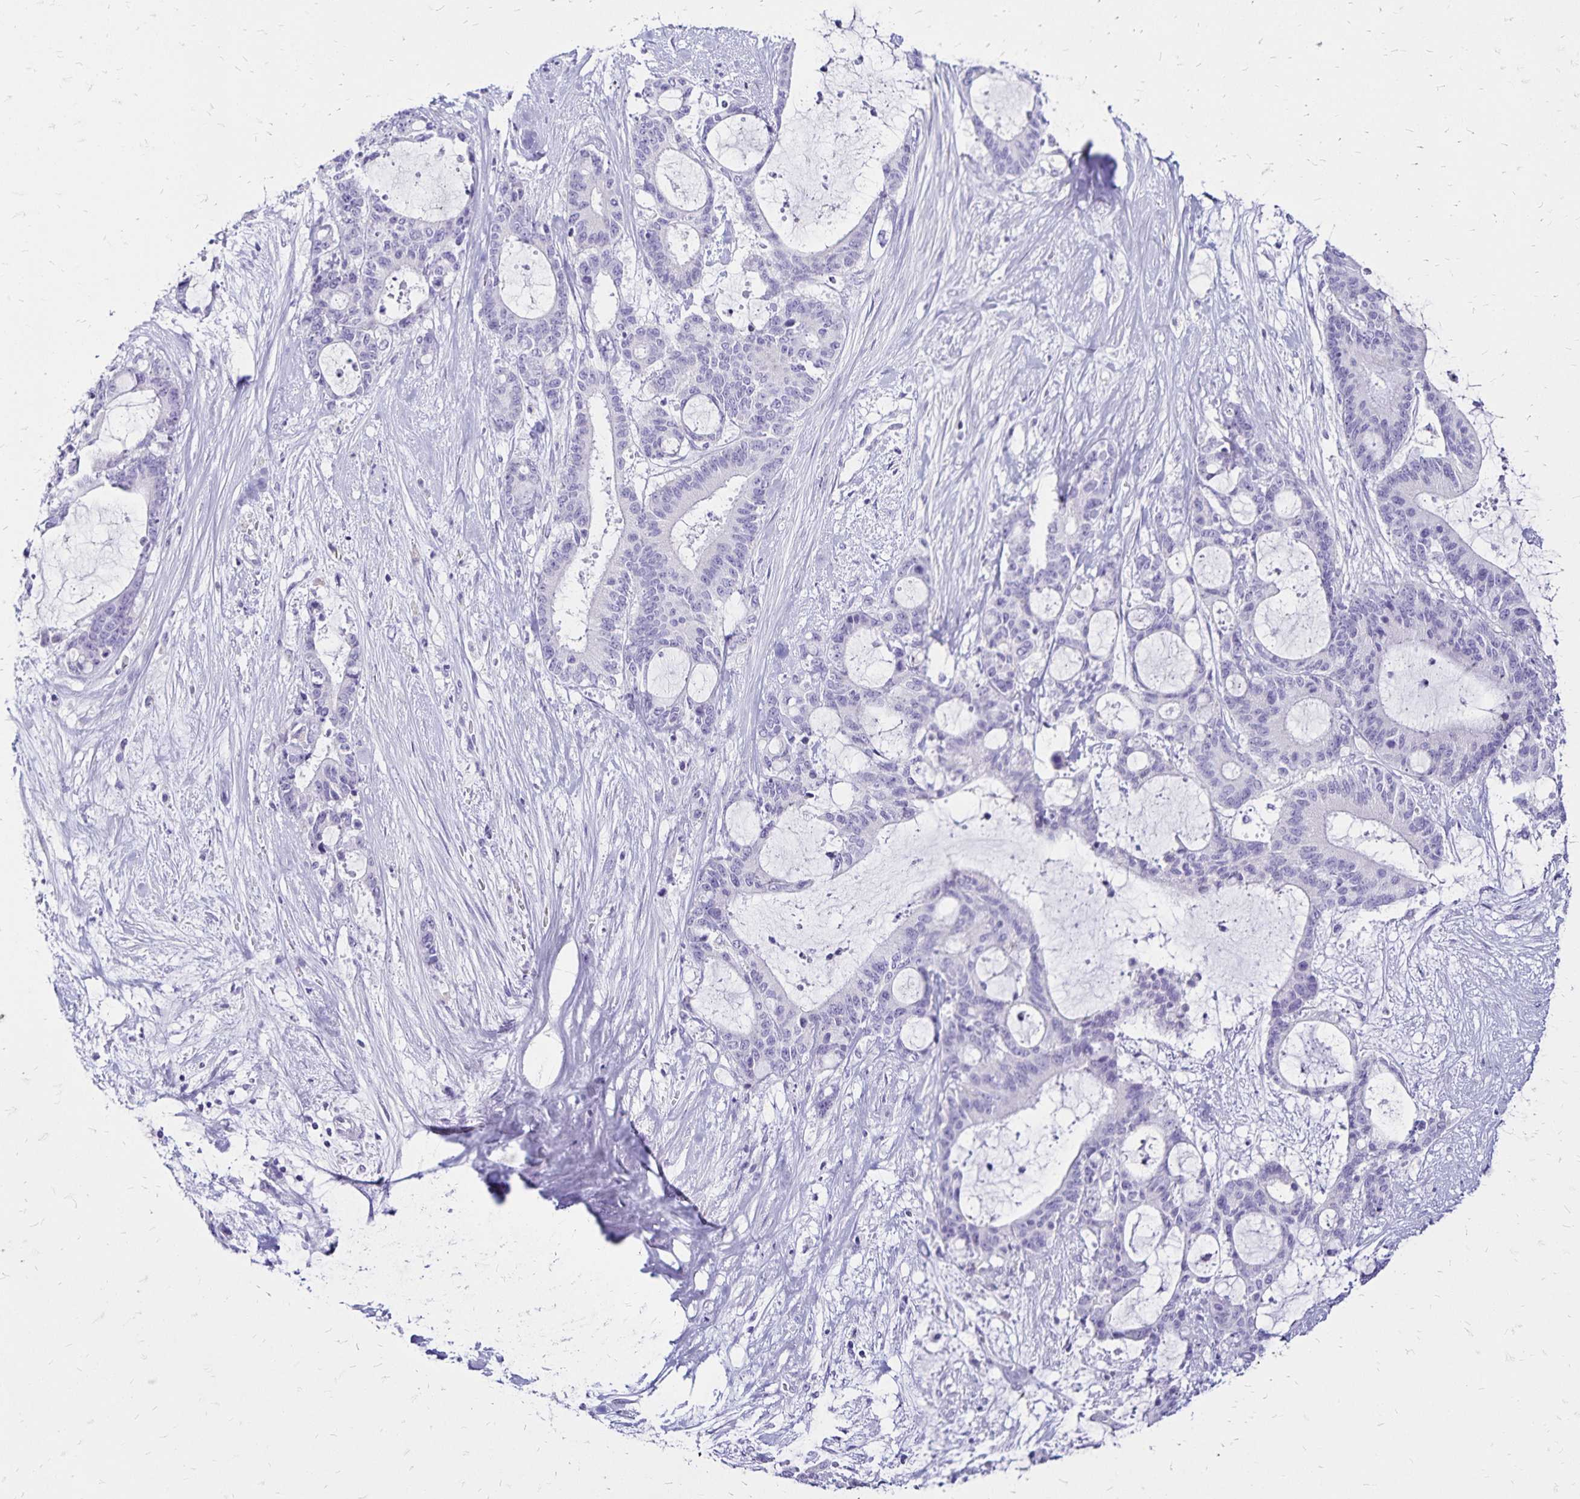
{"staining": {"intensity": "negative", "quantity": "none", "location": "none"}, "tissue": "liver cancer", "cell_type": "Tumor cells", "image_type": "cancer", "snomed": [{"axis": "morphology", "description": "Normal tissue, NOS"}, {"axis": "morphology", "description": "Cholangiocarcinoma"}, {"axis": "topography", "description": "Liver"}, {"axis": "topography", "description": "Peripheral nerve tissue"}], "caption": "Tumor cells are negative for protein expression in human cholangiocarcinoma (liver). Brightfield microscopy of immunohistochemistry (IHC) stained with DAB (3,3'-diaminobenzidine) (brown) and hematoxylin (blue), captured at high magnification.", "gene": "LIN28B", "patient": {"sex": "female", "age": 73}}